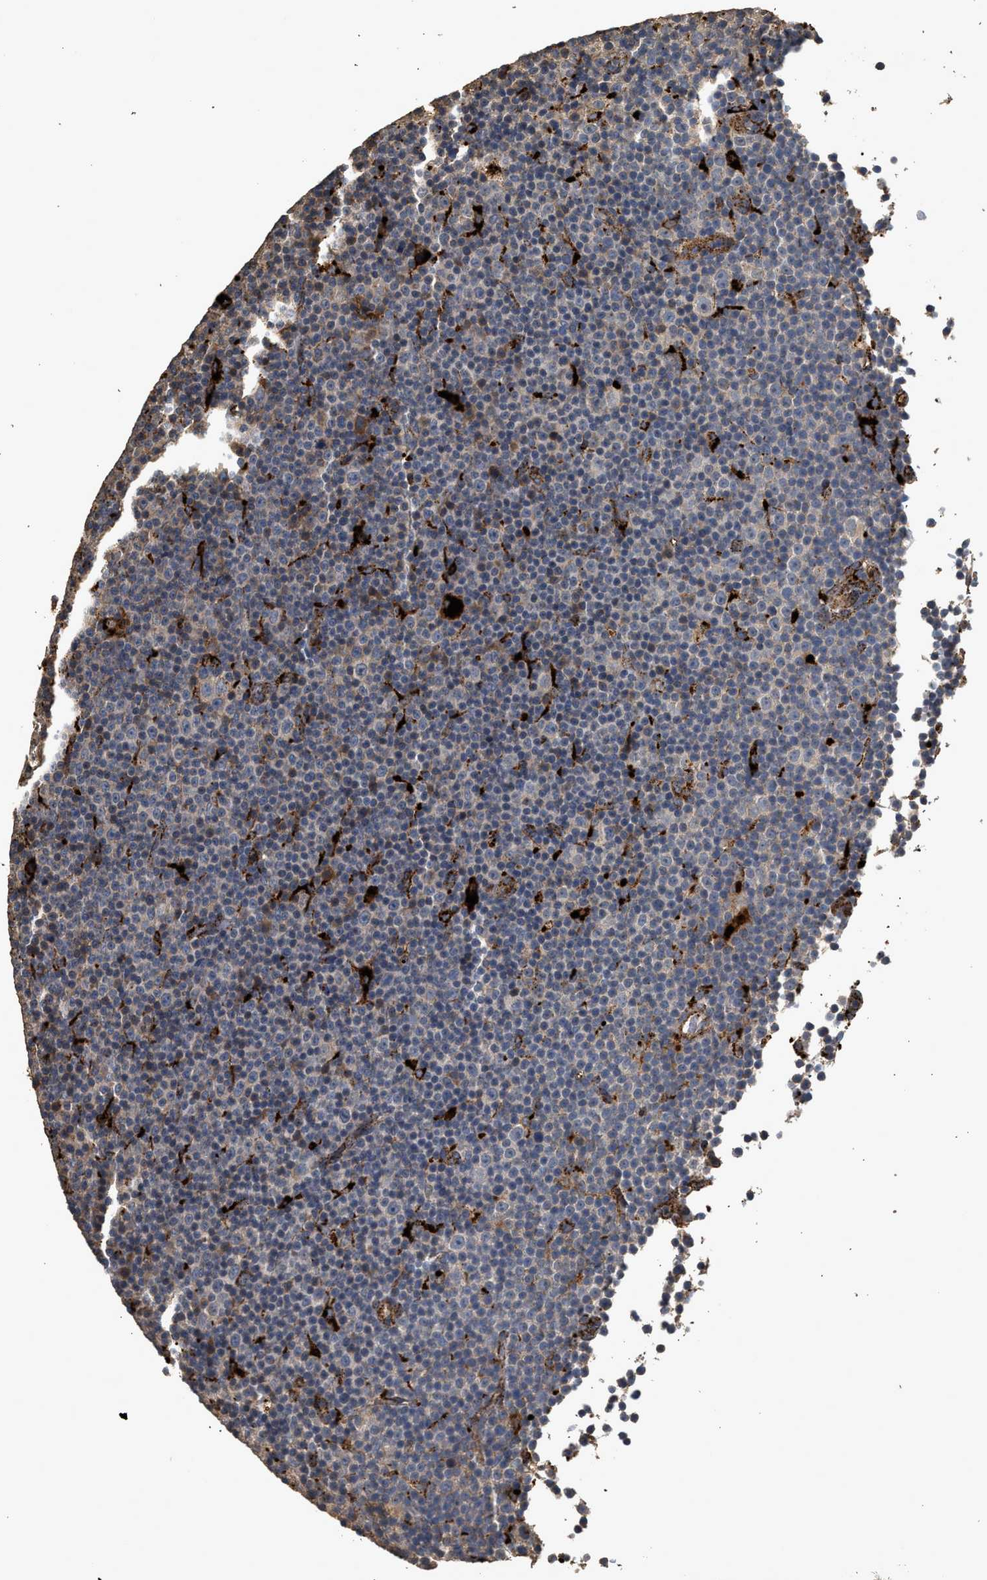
{"staining": {"intensity": "weak", "quantity": "<25%", "location": "cytoplasmic/membranous"}, "tissue": "lymphoma", "cell_type": "Tumor cells", "image_type": "cancer", "snomed": [{"axis": "morphology", "description": "Malignant lymphoma, non-Hodgkin's type, Low grade"}, {"axis": "topography", "description": "Lymph node"}], "caption": "There is no significant staining in tumor cells of low-grade malignant lymphoma, non-Hodgkin's type.", "gene": "CTSV", "patient": {"sex": "female", "age": 67}}